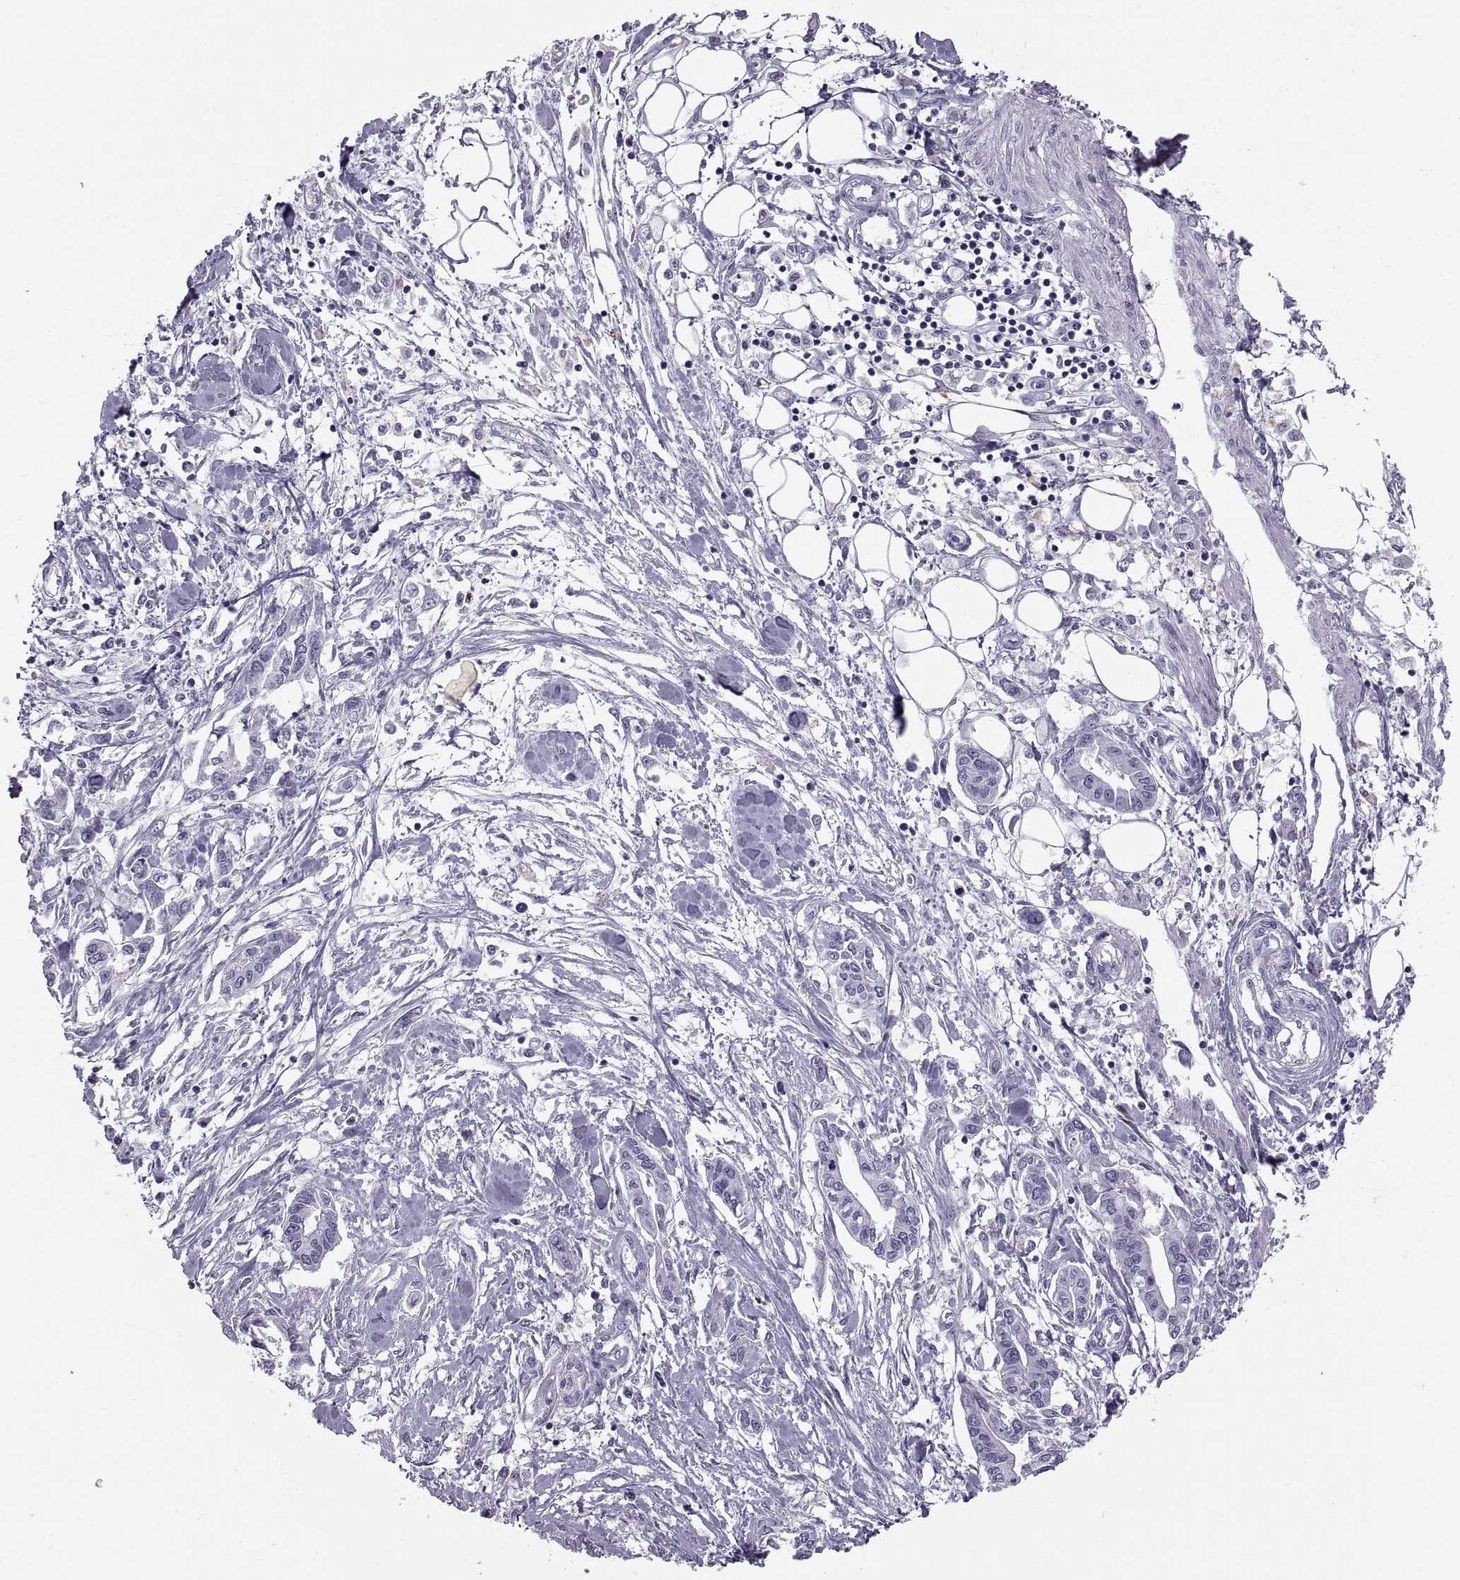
{"staining": {"intensity": "negative", "quantity": "none", "location": "none"}, "tissue": "pancreatic cancer", "cell_type": "Tumor cells", "image_type": "cancer", "snomed": [{"axis": "morphology", "description": "Adenocarcinoma, NOS"}, {"axis": "topography", "description": "Pancreas"}], "caption": "Tumor cells are negative for protein expression in human pancreatic adenocarcinoma.", "gene": "QRICH2", "patient": {"sex": "male", "age": 60}}